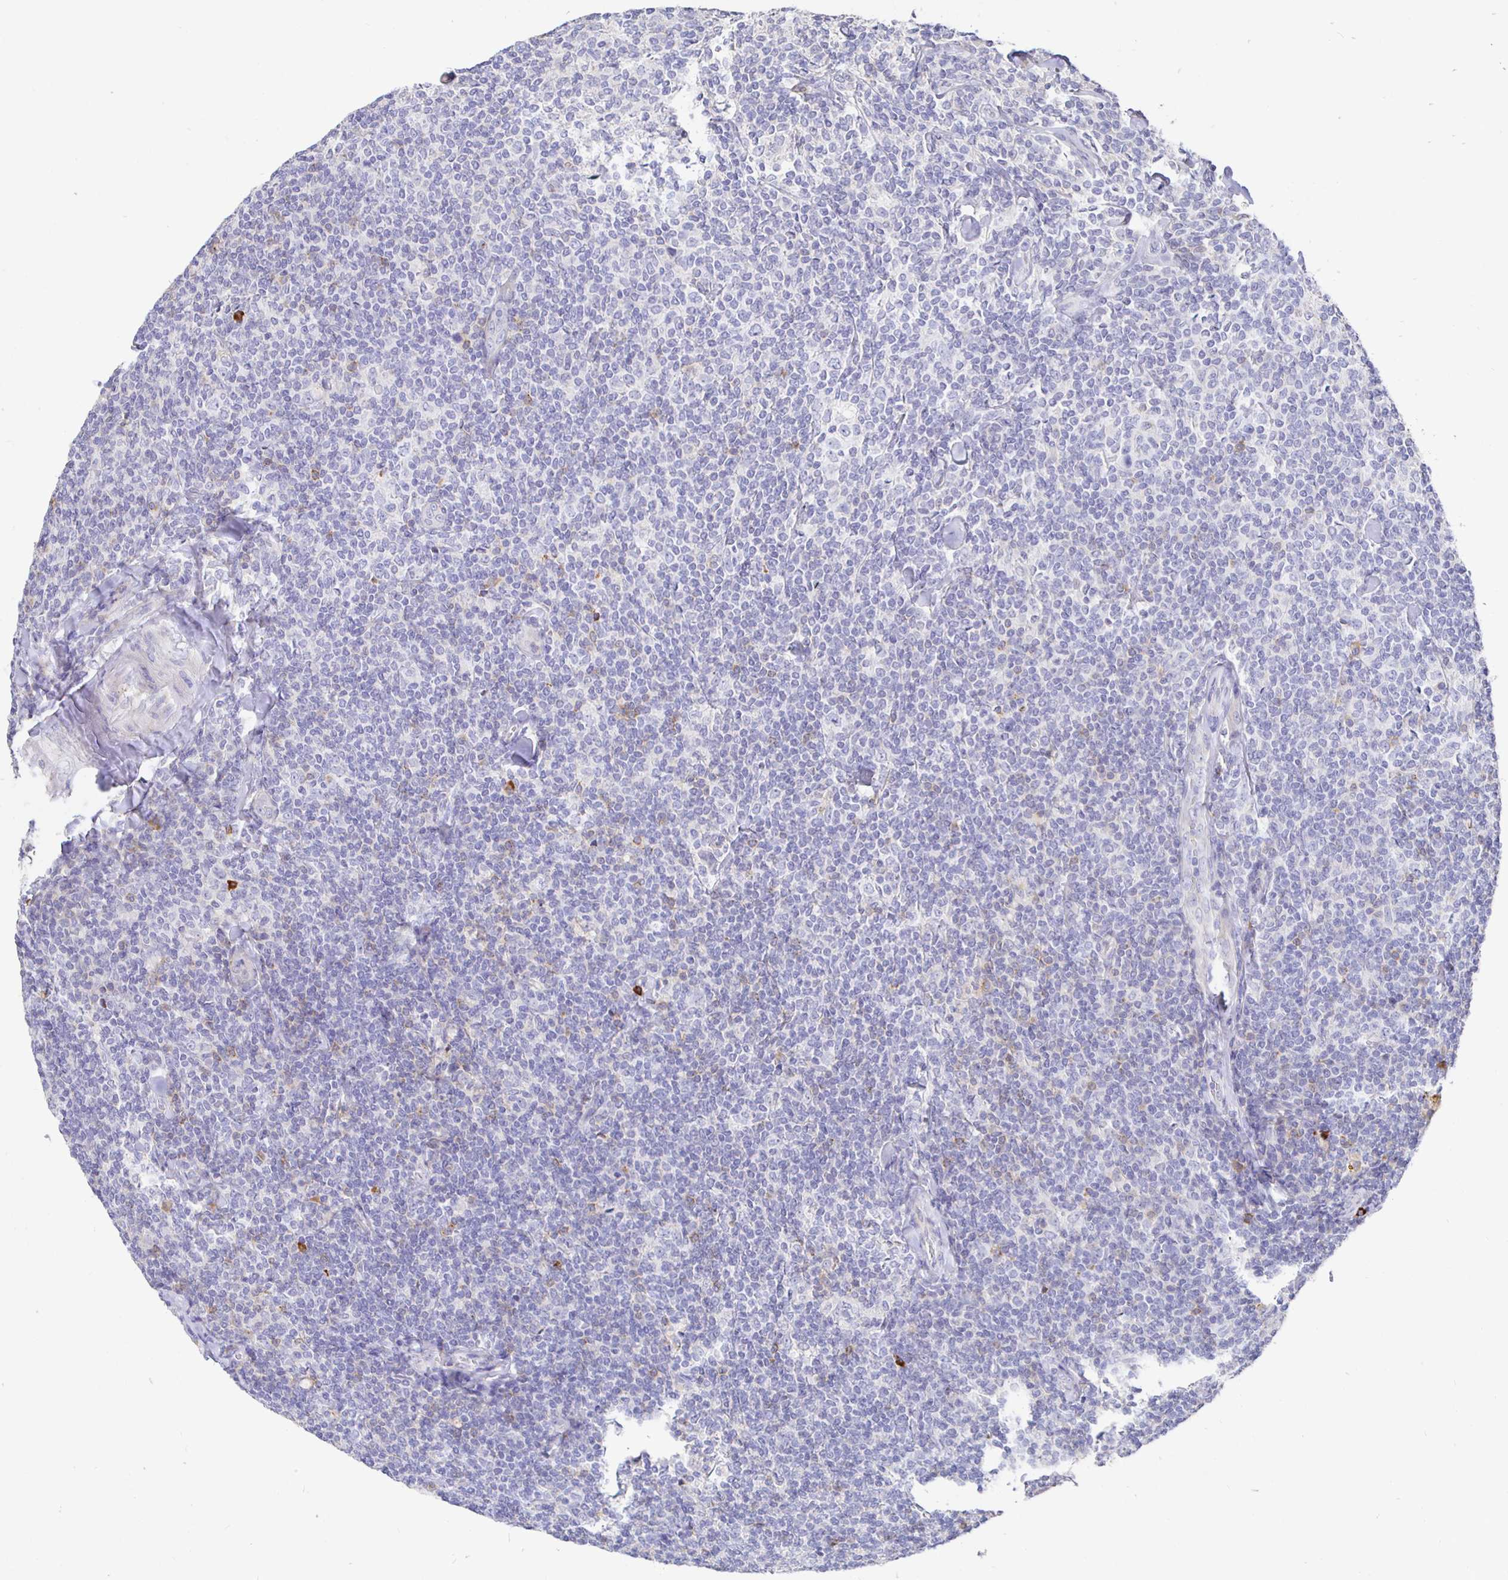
{"staining": {"intensity": "negative", "quantity": "none", "location": "none"}, "tissue": "lymphoma", "cell_type": "Tumor cells", "image_type": "cancer", "snomed": [{"axis": "morphology", "description": "Malignant lymphoma, non-Hodgkin's type, Low grade"}, {"axis": "topography", "description": "Lymph node"}], "caption": "A histopathology image of human lymphoma is negative for staining in tumor cells.", "gene": "CXCR3", "patient": {"sex": "female", "age": 56}}